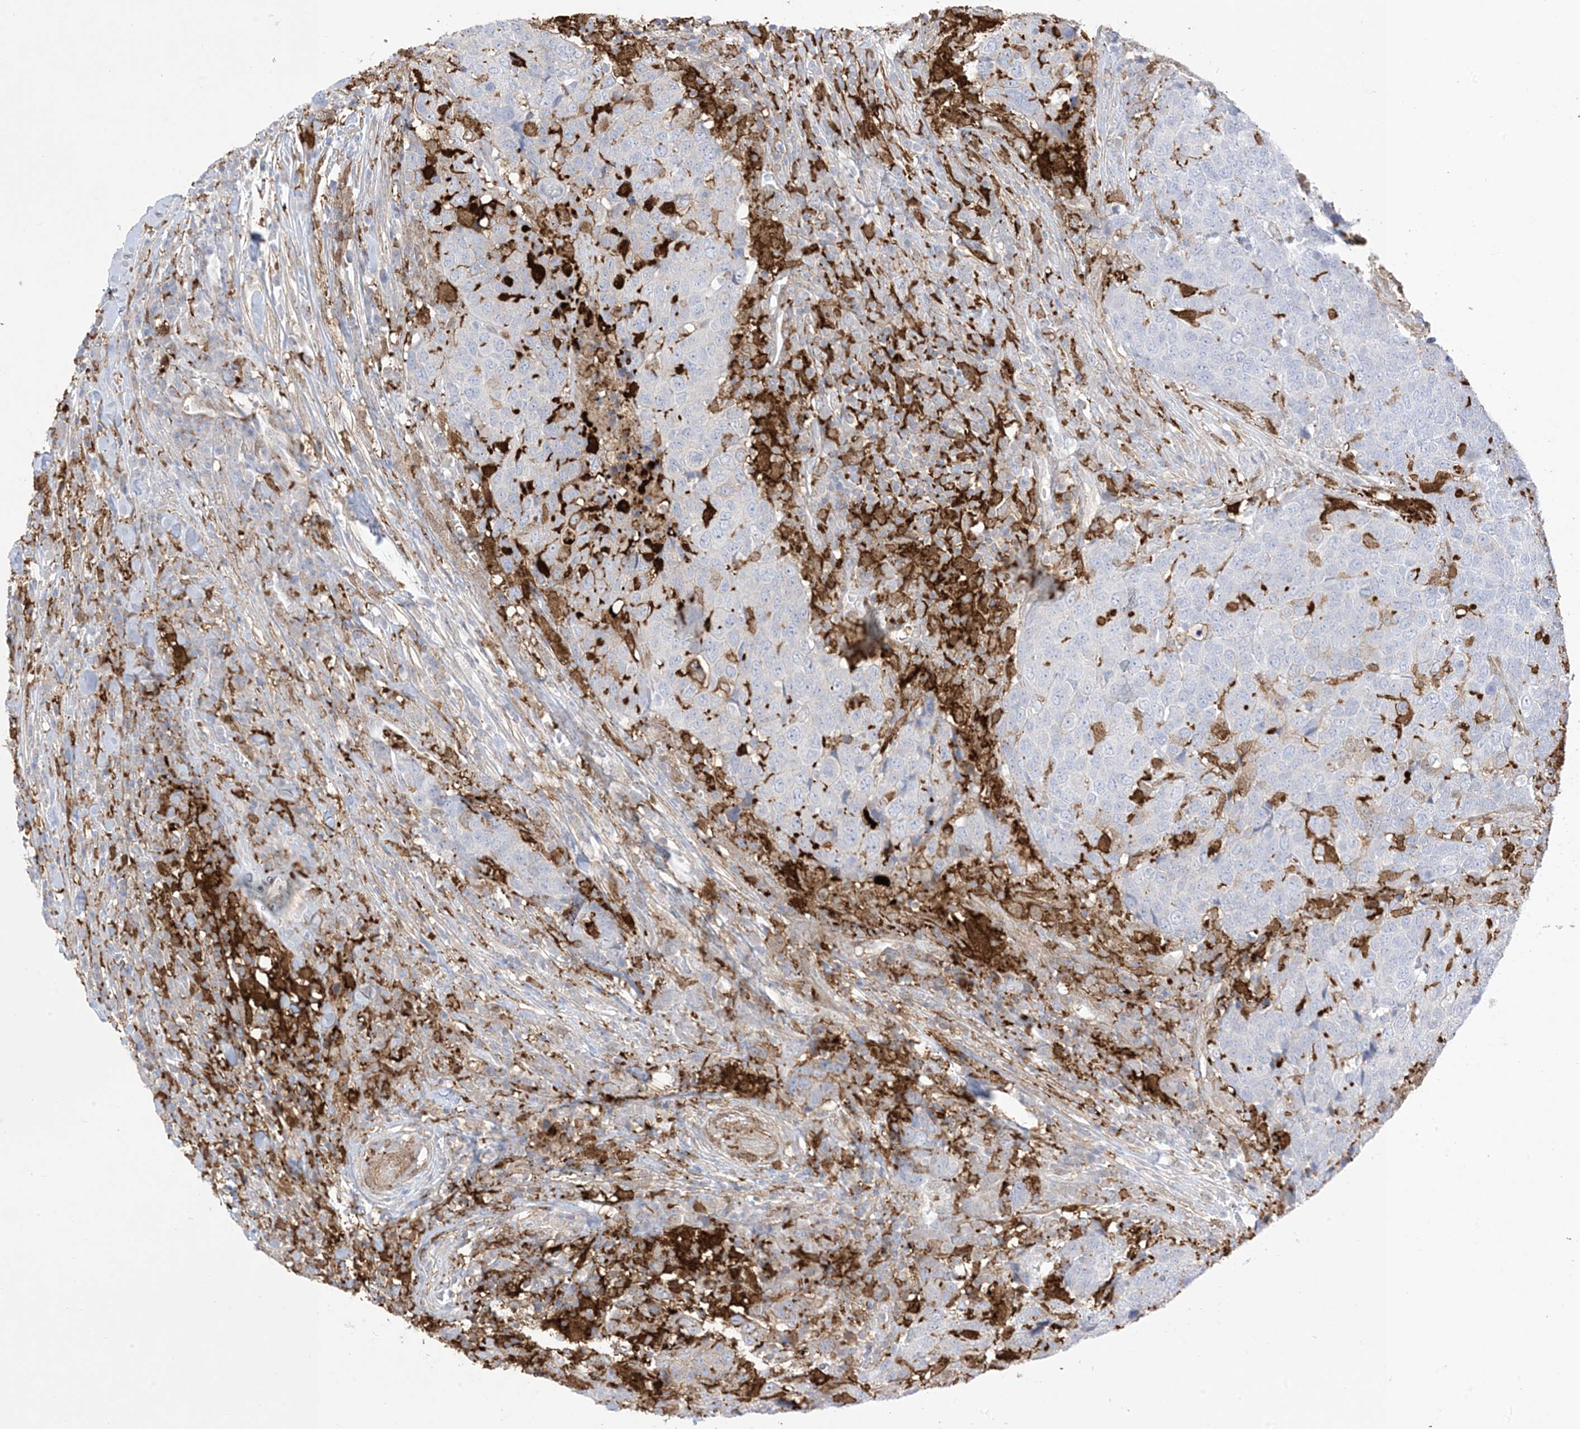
{"staining": {"intensity": "negative", "quantity": "none", "location": "none"}, "tissue": "head and neck cancer", "cell_type": "Tumor cells", "image_type": "cancer", "snomed": [{"axis": "morphology", "description": "Squamous cell carcinoma, NOS"}, {"axis": "topography", "description": "Head-Neck"}], "caption": "Immunohistochemistry (IHC) of squamous cell carcinoma (head and neck) shows no expression in tumor cells. (DAB (3,3'-diaminobenzidine) immunohistochemistry (IHC) with hematoxylin counter stain).", "gene": "GSN", "patient": {"sex": "male", "age": 66}}